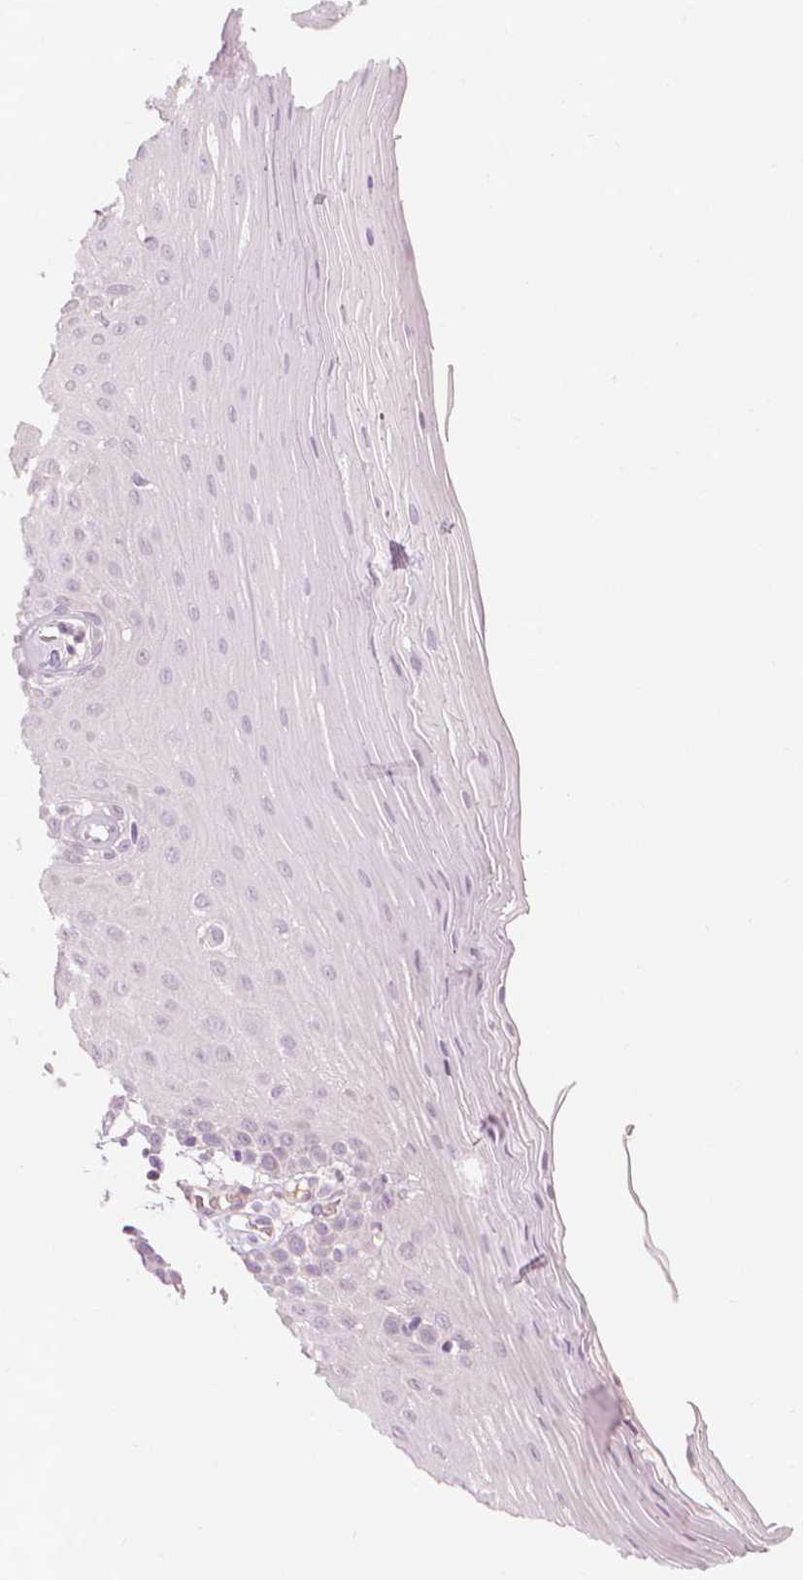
{"staining": {"intensity": "negative", "quantity": "none", "location": "none"}, "tissue": "oral mucosa", "cell_type": "Squamous epithelial cells", "image_type": "normal", "snomed": [{"axis": "morphology", "description": "Normal tissue, NOS"}, {"axis": "morphology", "description": "Squamous cell carcinoma, NOS"}, {"axis": "topography", "description": "Oral tissue"}, {"axis": "topography", "description": "Tounge, NOS"}, {"axis": "topography", "description": "Head-Neck"}], "caption": "The micrograph shows no staining of squamous epithelial cells in benign oral mucosa. (DAB immunohistochemistry with hematoxylin counter stain).", "gene": "CFAP126", "patient": {"sex": "male", "age": 62}}